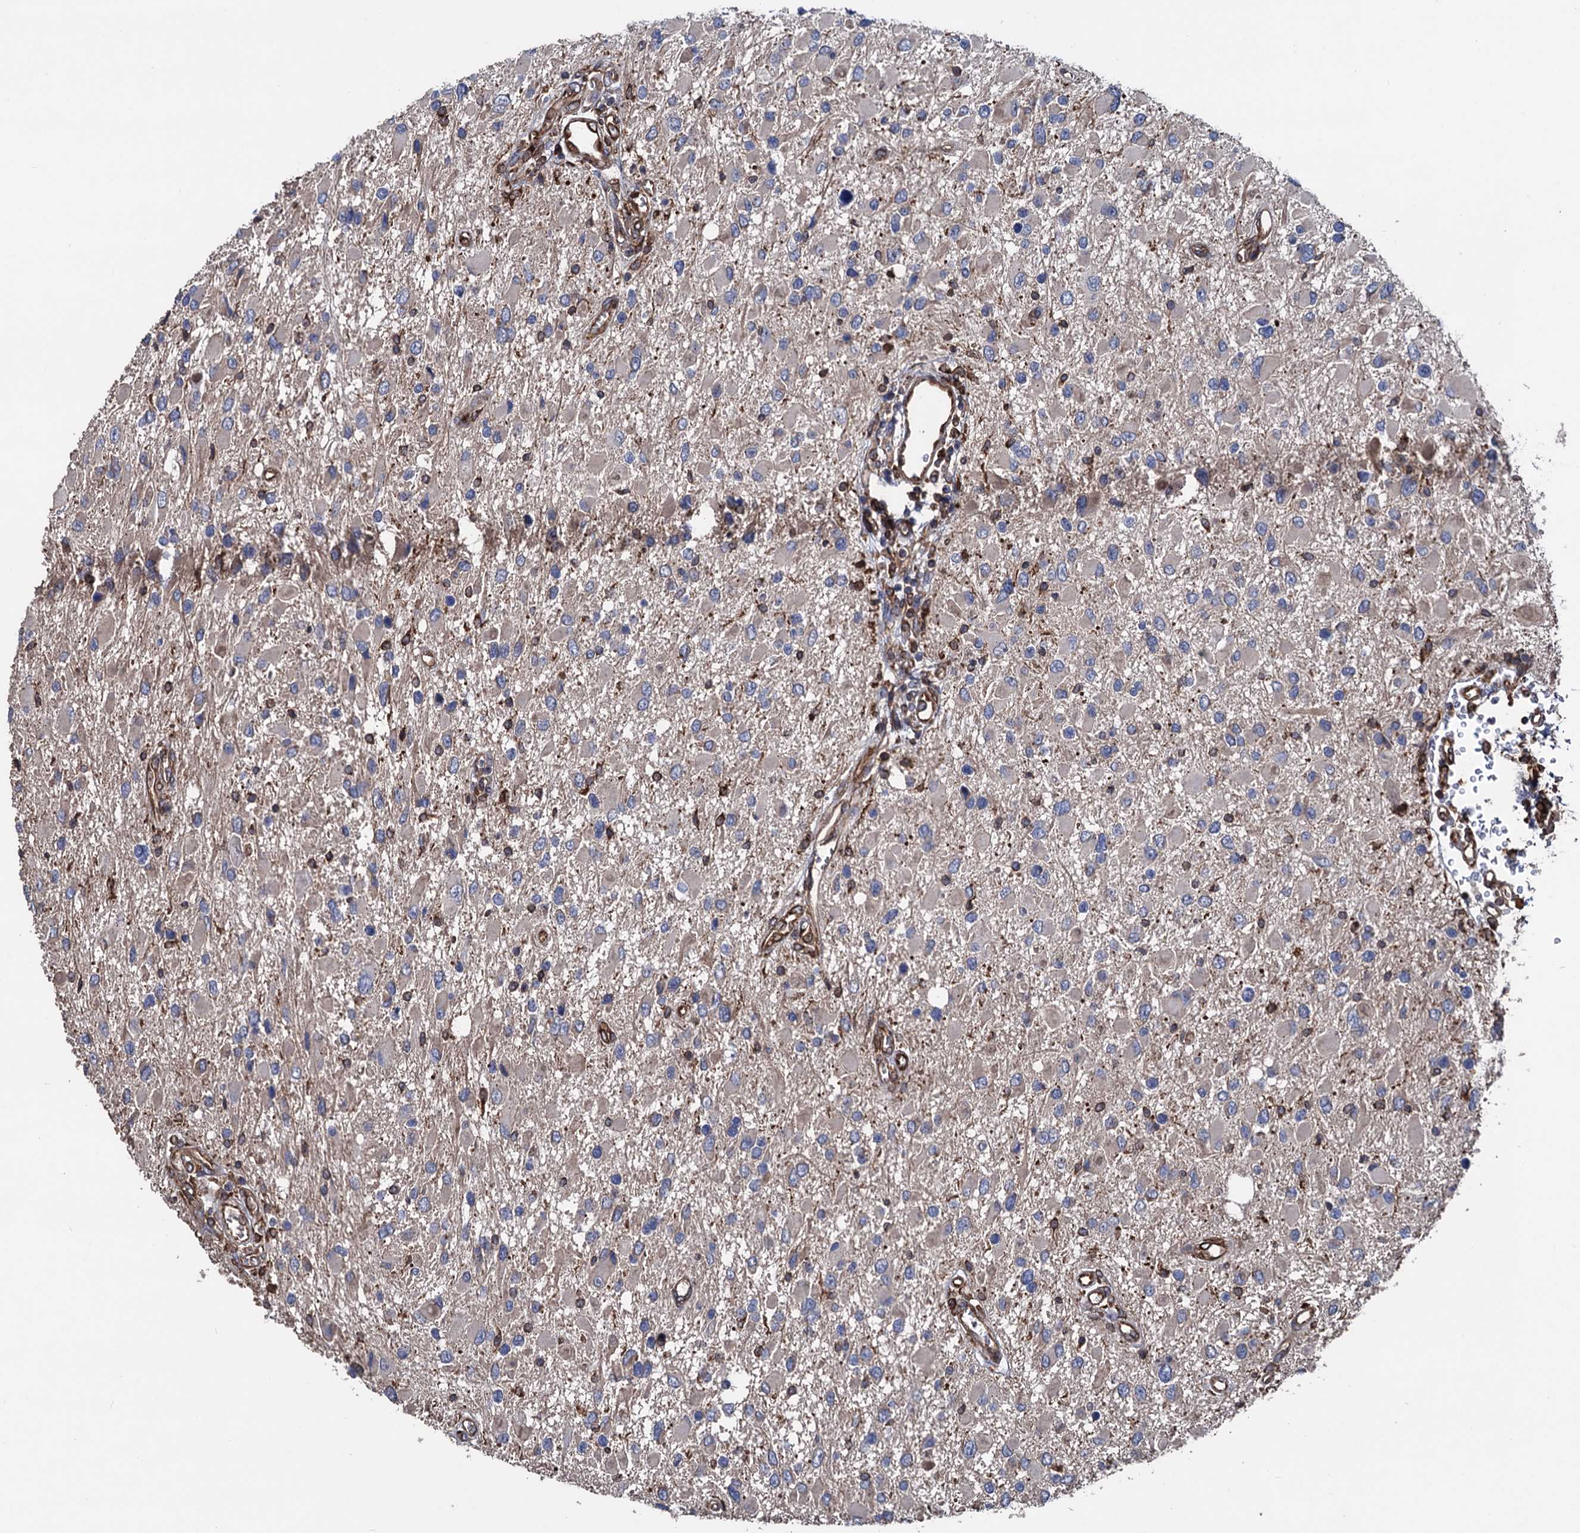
{"staining": {"intensity": "negative", "quantity": "none", "location": "none"}, "tissue": "glioma", "cell_type": "Tumor cells", "image_type": "cancer", "snomed": [{"axis": "morphology", "description": "Glioma, malignant, High grade"}, {"axis": "topography", "description": "Brain"}], "caption": "Immunohistochemical staining of glioma exhibits no significant expression in tumor cells. (DAB IHC, high magnification).", "gene": "STING1", "patient": {"sex": "male", "age": 53}}